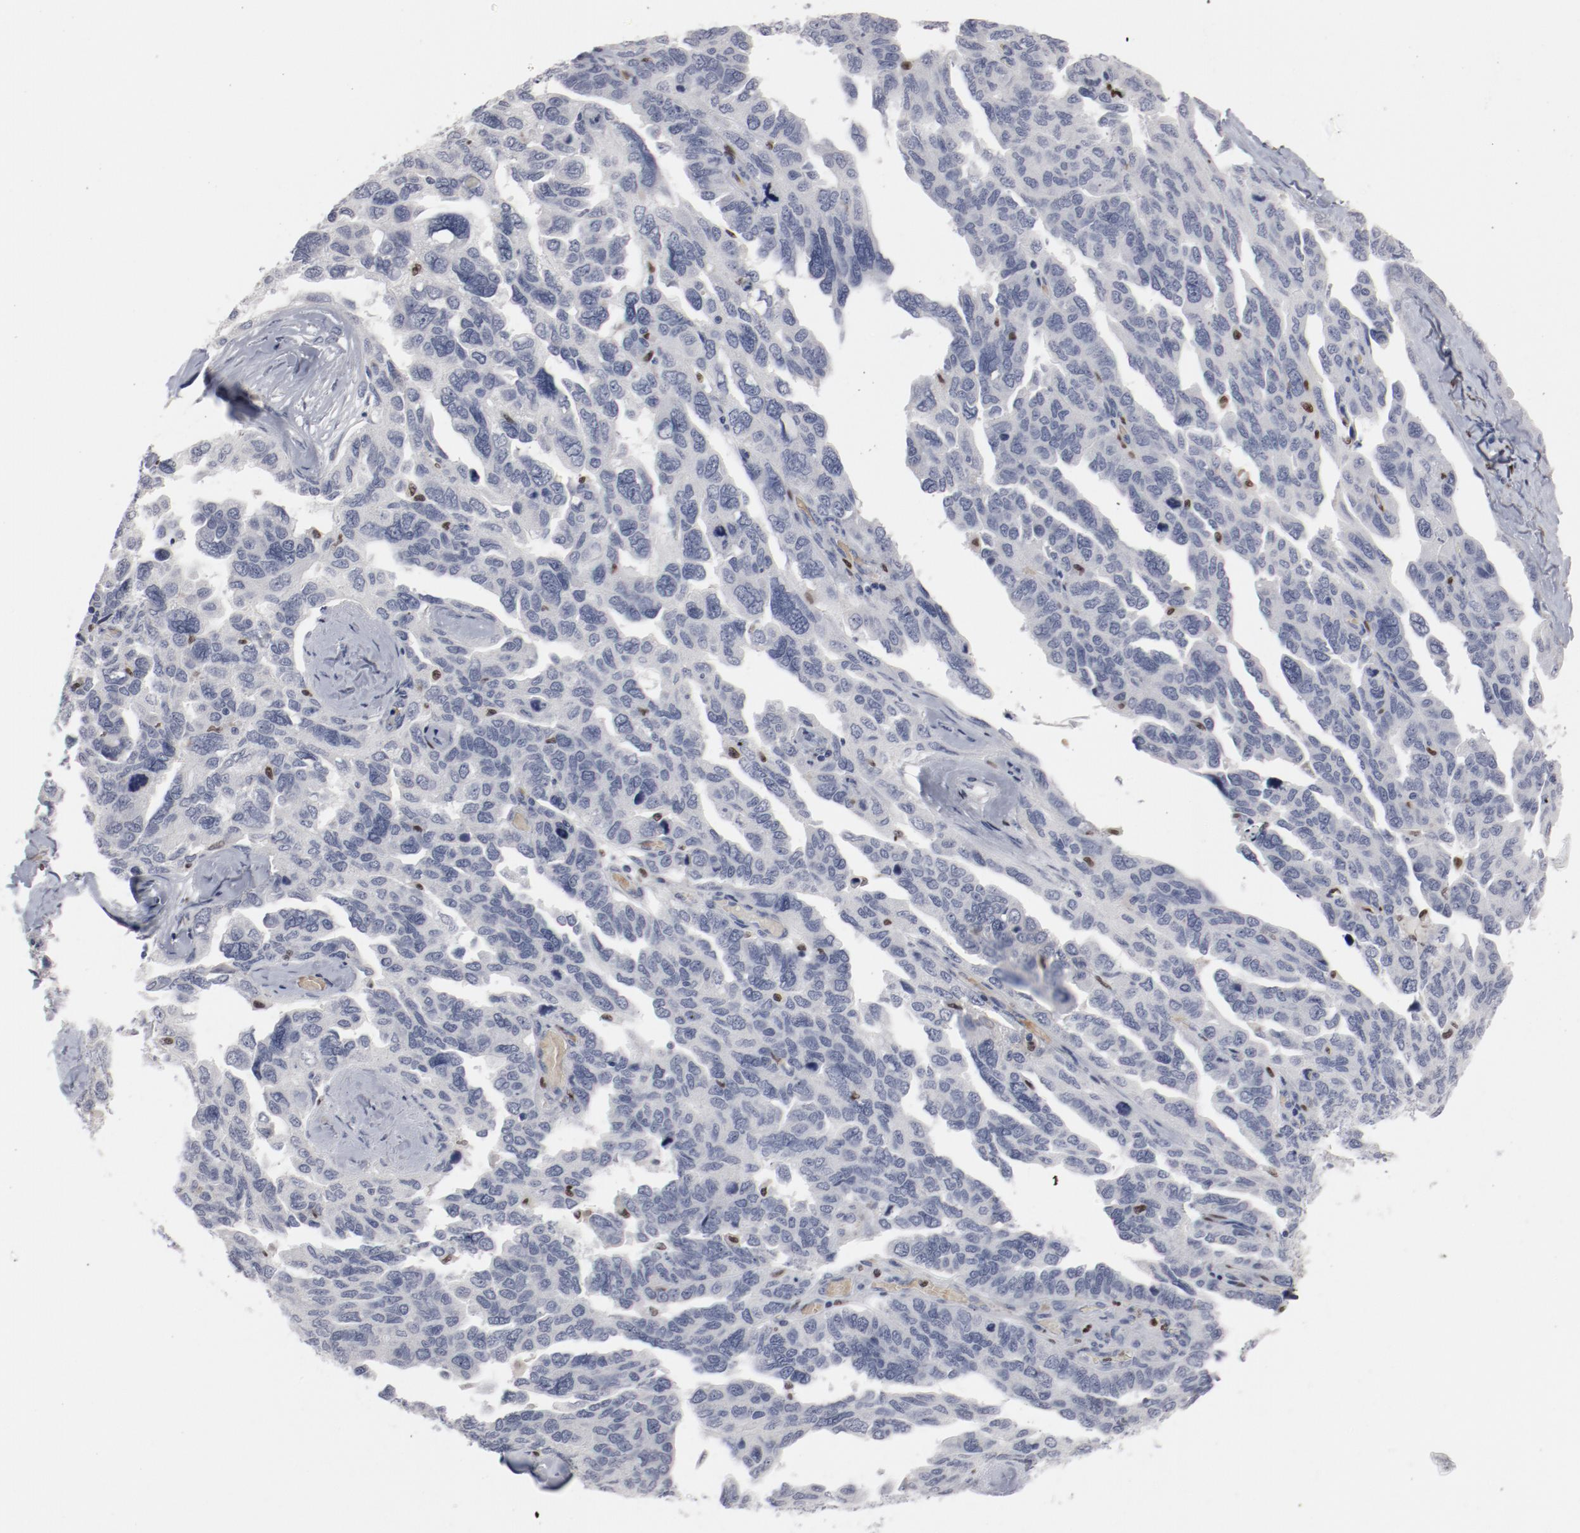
{"staining": {"intensity": "negative", "quantity": "none", "location": "none"}, "tissue": "ovarian cancer", "cell_type": "Tumor cells", "image_type": "cancer", "snomed": [{"axis": "morphology", "description": "Cystadenocarcinoma, serous, NOS"}, {"axis": "topography", "description": "Ovary"}], "caption": "A histopathology image of human ovarian cancer is negative for staining in tumor cells.", "gene": "SPI1", "patient": {"sex": "female", "age": 64}}